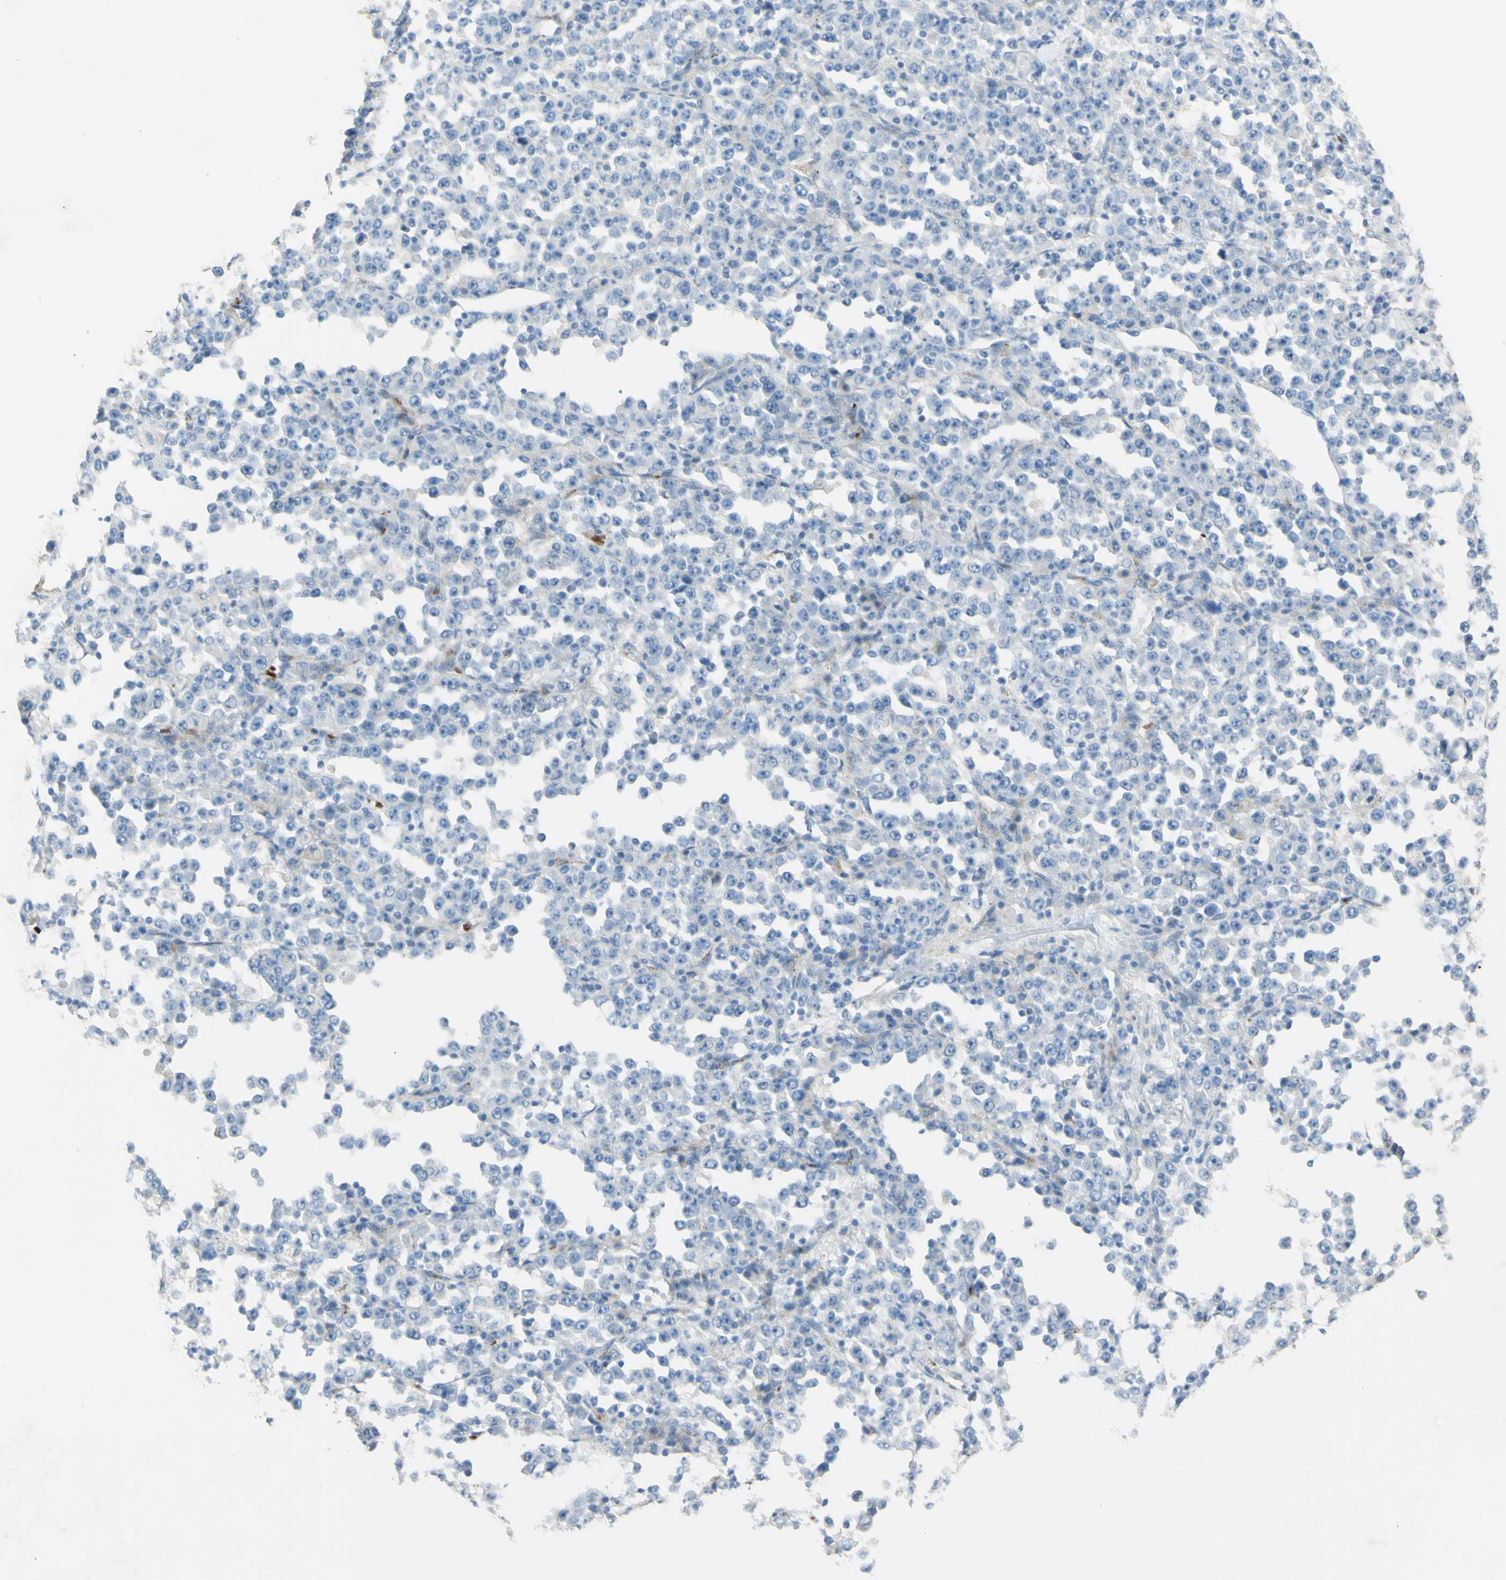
{"staining": {"intensity": "negative", "quantity": "none", "location": "none"}, "tissue": "stomach cancer", "cell_type": "Tumor cells", "image_type": "cancer", "snomed": [{"axis": "morphology", "description": "Normal tissue, NOS"}, {"axis": "morphology", "description": "Adenocarcinoma, NOS"}, {"axis": "topography", "description": "Stomach, upper"}, {"axis": "topography", "description": "Stomach"}], "caption": "Immunohistochemical staining of stomach cancer shows no significant positivity in tumor cells.", "gene": "GAN", "patient": {"sex": "male", "age": 59}}